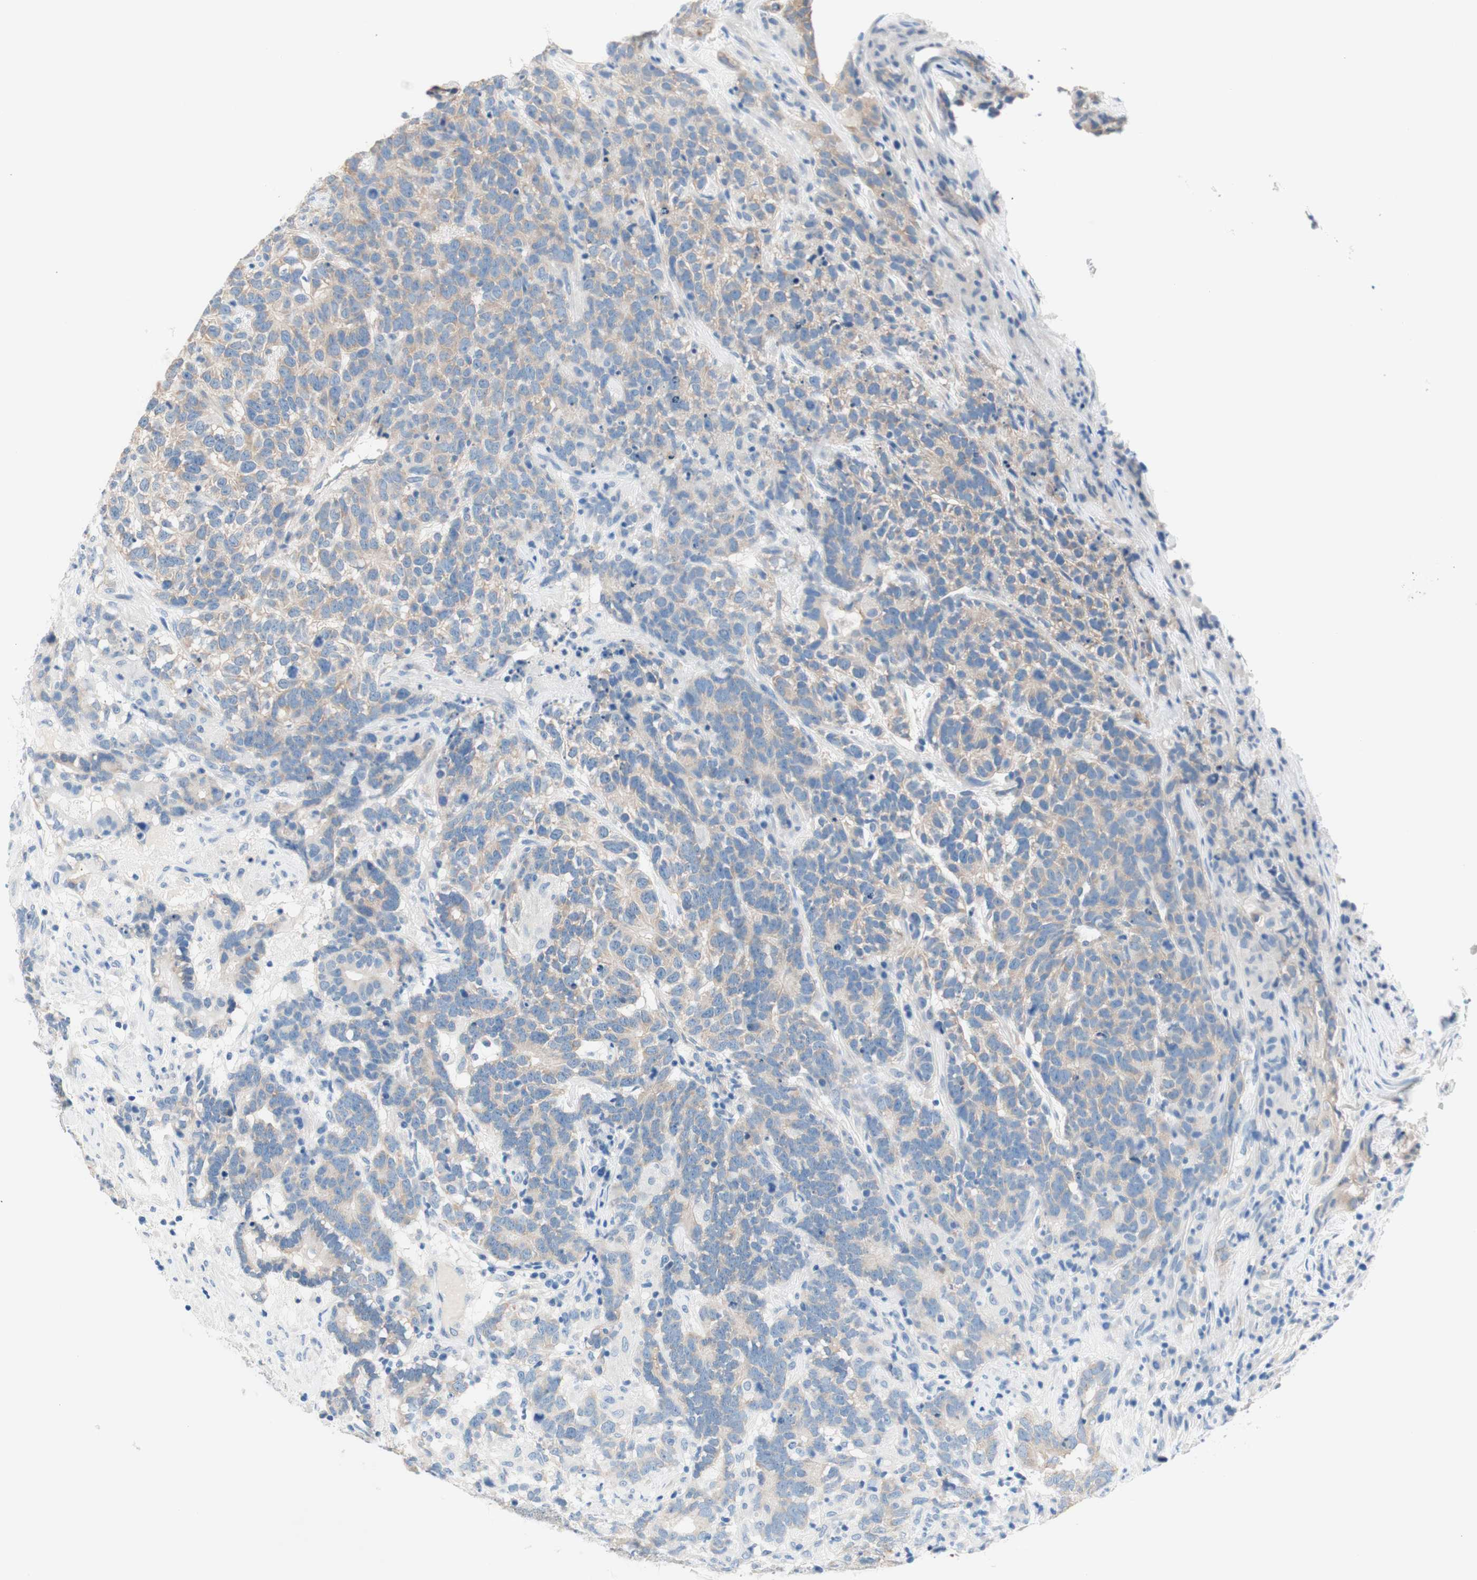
{"staining": {"intensity": "weak", "quantity": ">75%", "location": "cytoplasmic/membranous"}, "tissue": "testis cancer", "cell_type": "Tumor cells", "image_type": "cancer", "snomed": [{"axis": "morphology", "description": "Carcinoma, Embryonal, NOS"}, {"axis": "topography", "description": "Testis"}], "caption": "Brown immunohistochemical staining in human testis cancer (embryonal carcinoma) reveals weak cytoplasmic/membranous positivity in about >75% of tumor cells.", "gene": "PASD1", "patient": {"sex": "male", "age": 26}}